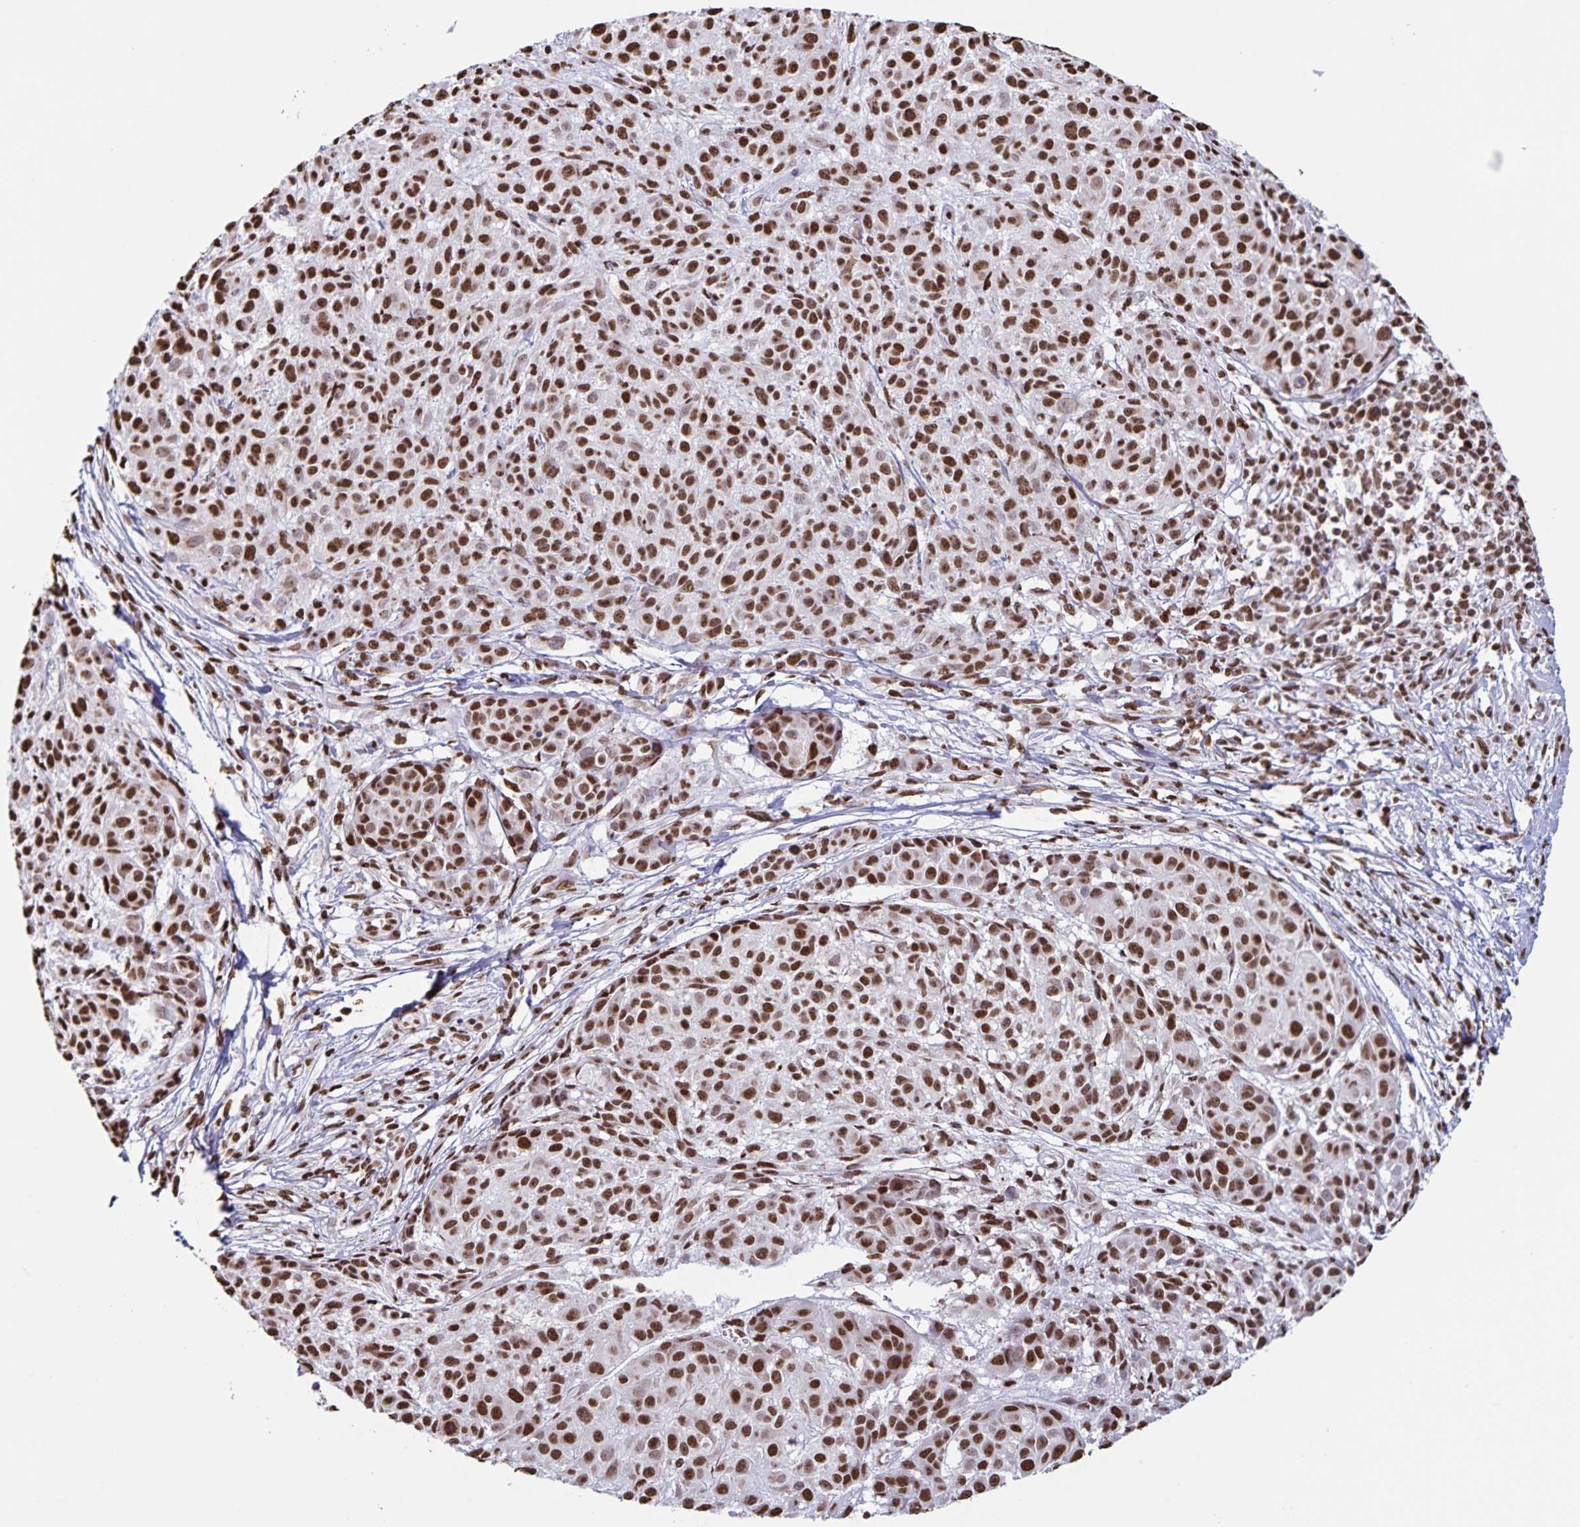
{"staining": {"intensity": "strong", "quantity": ">75%", "location": "nuclear"}, "tissue": "melanoma", "cell_type": "Tumor cells", "image_type": "cancer", "snomed": [{"axis": "morphology", "description": "Malignant melanoma, NOS"}, {"axis": "topography", "description": "Skin"}], "caption": "Malignant melanoma was stained to show a protein in brown. There is high levels of strong nuclear expression in approximately >75% of tumor cells. The staining was performed using DAB, with brown indicating positive protein expression. Nuclei are stained blue with hematoxylin.", "gene": "DUT", "patient": {"sex": "male", "age": 48}}